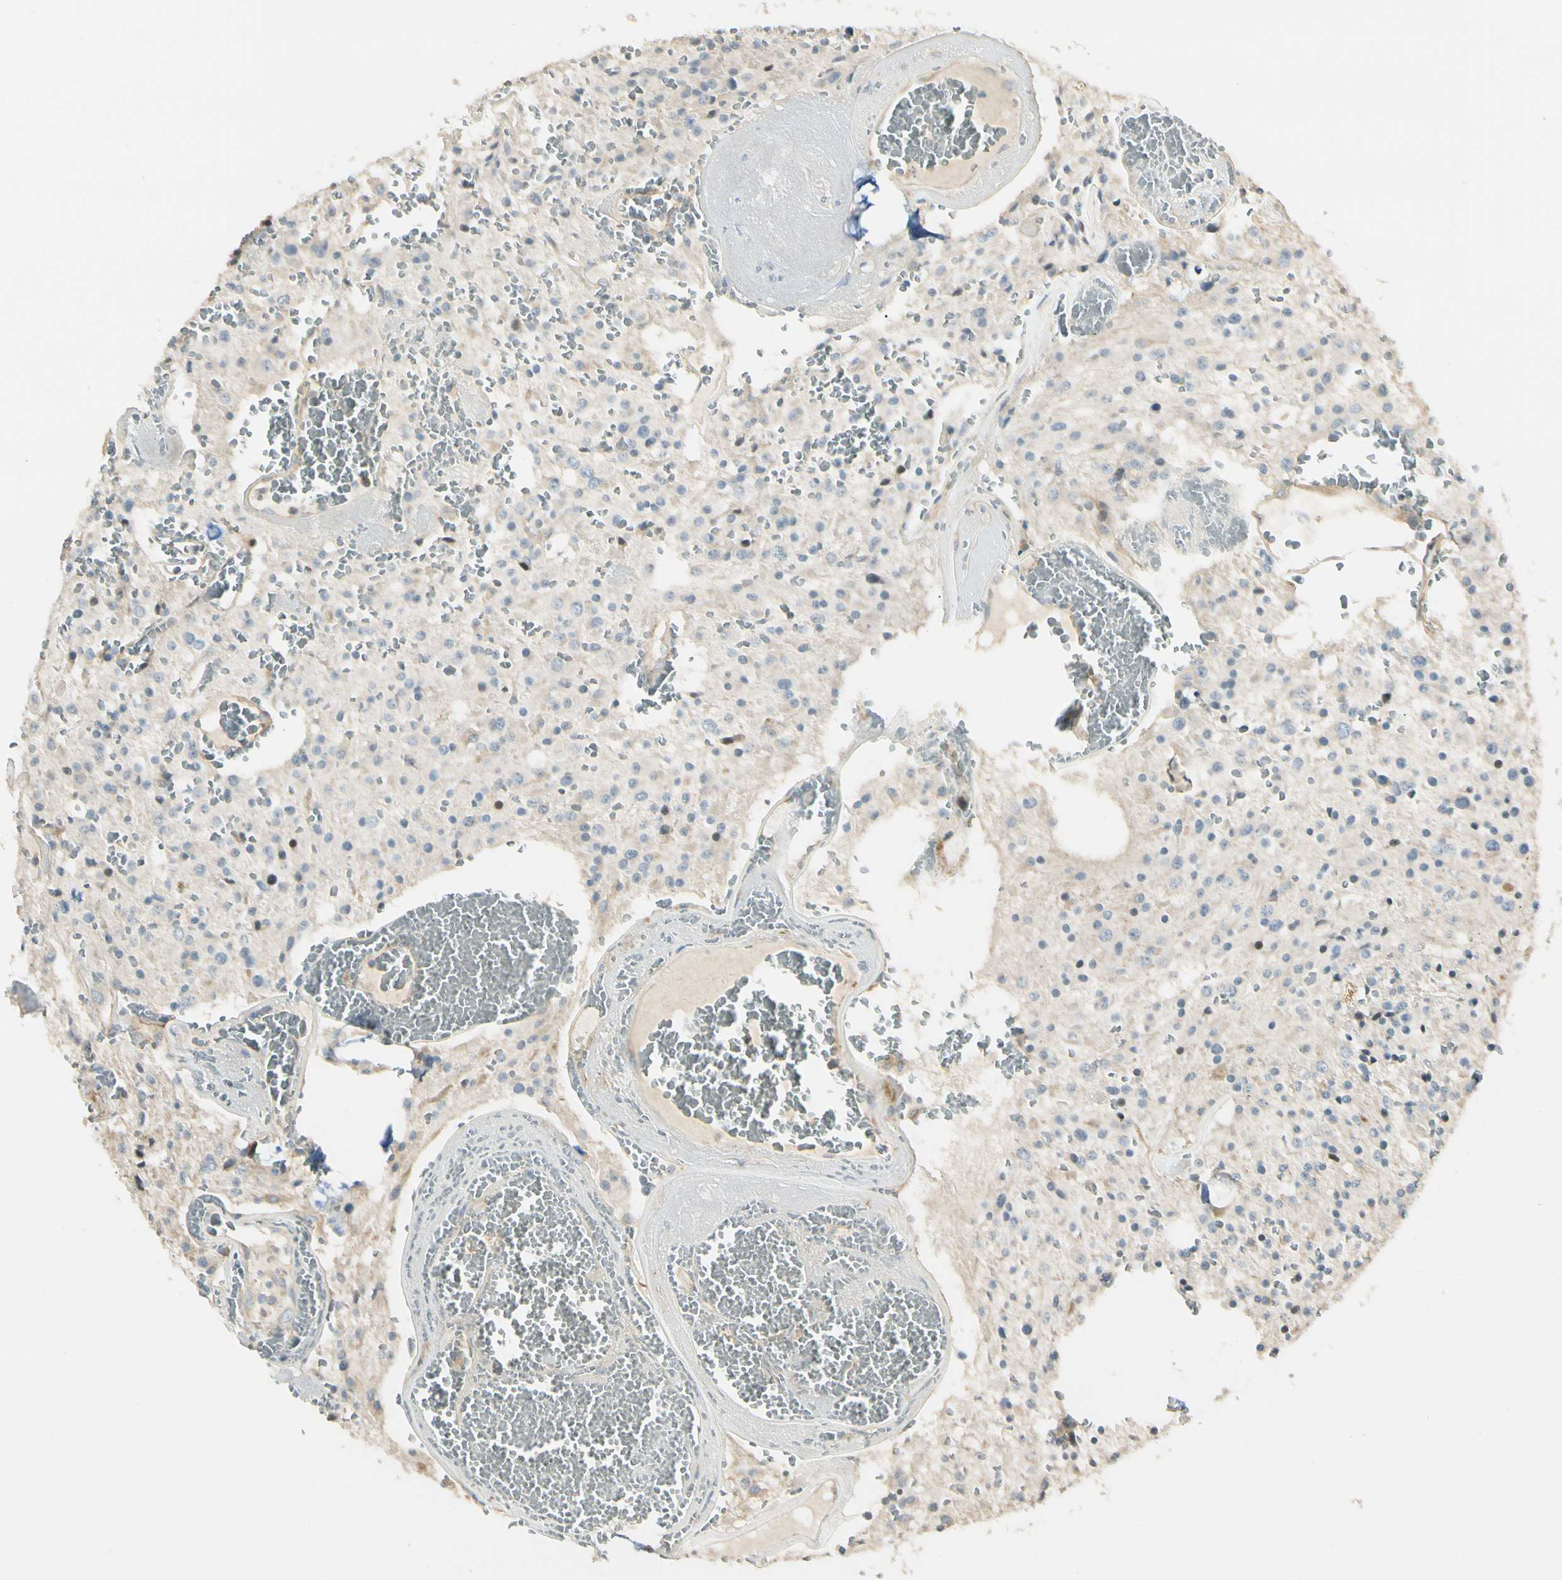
{"staining": {"intensity": "weak", "quantity": "25%-75%", "location": "cytoplasmic/membranous"}, "tissue": "glioma", "cell_type": "Tumor cells", "image_type": "cancer", "snomed": [{"axis": "morphology", "description": "Glioma, malignant, Low grade"}, {"axis": "topography", "description": "Brain"}], "caption": "Immunohistochemical staining of human malignant low-grade glioma shows weak cytoplasmic/membranous protein positivity in about 25%-75% of tumor cells.", "gene": "P3H2", "patient": {"sex": "male", "age": 58}}